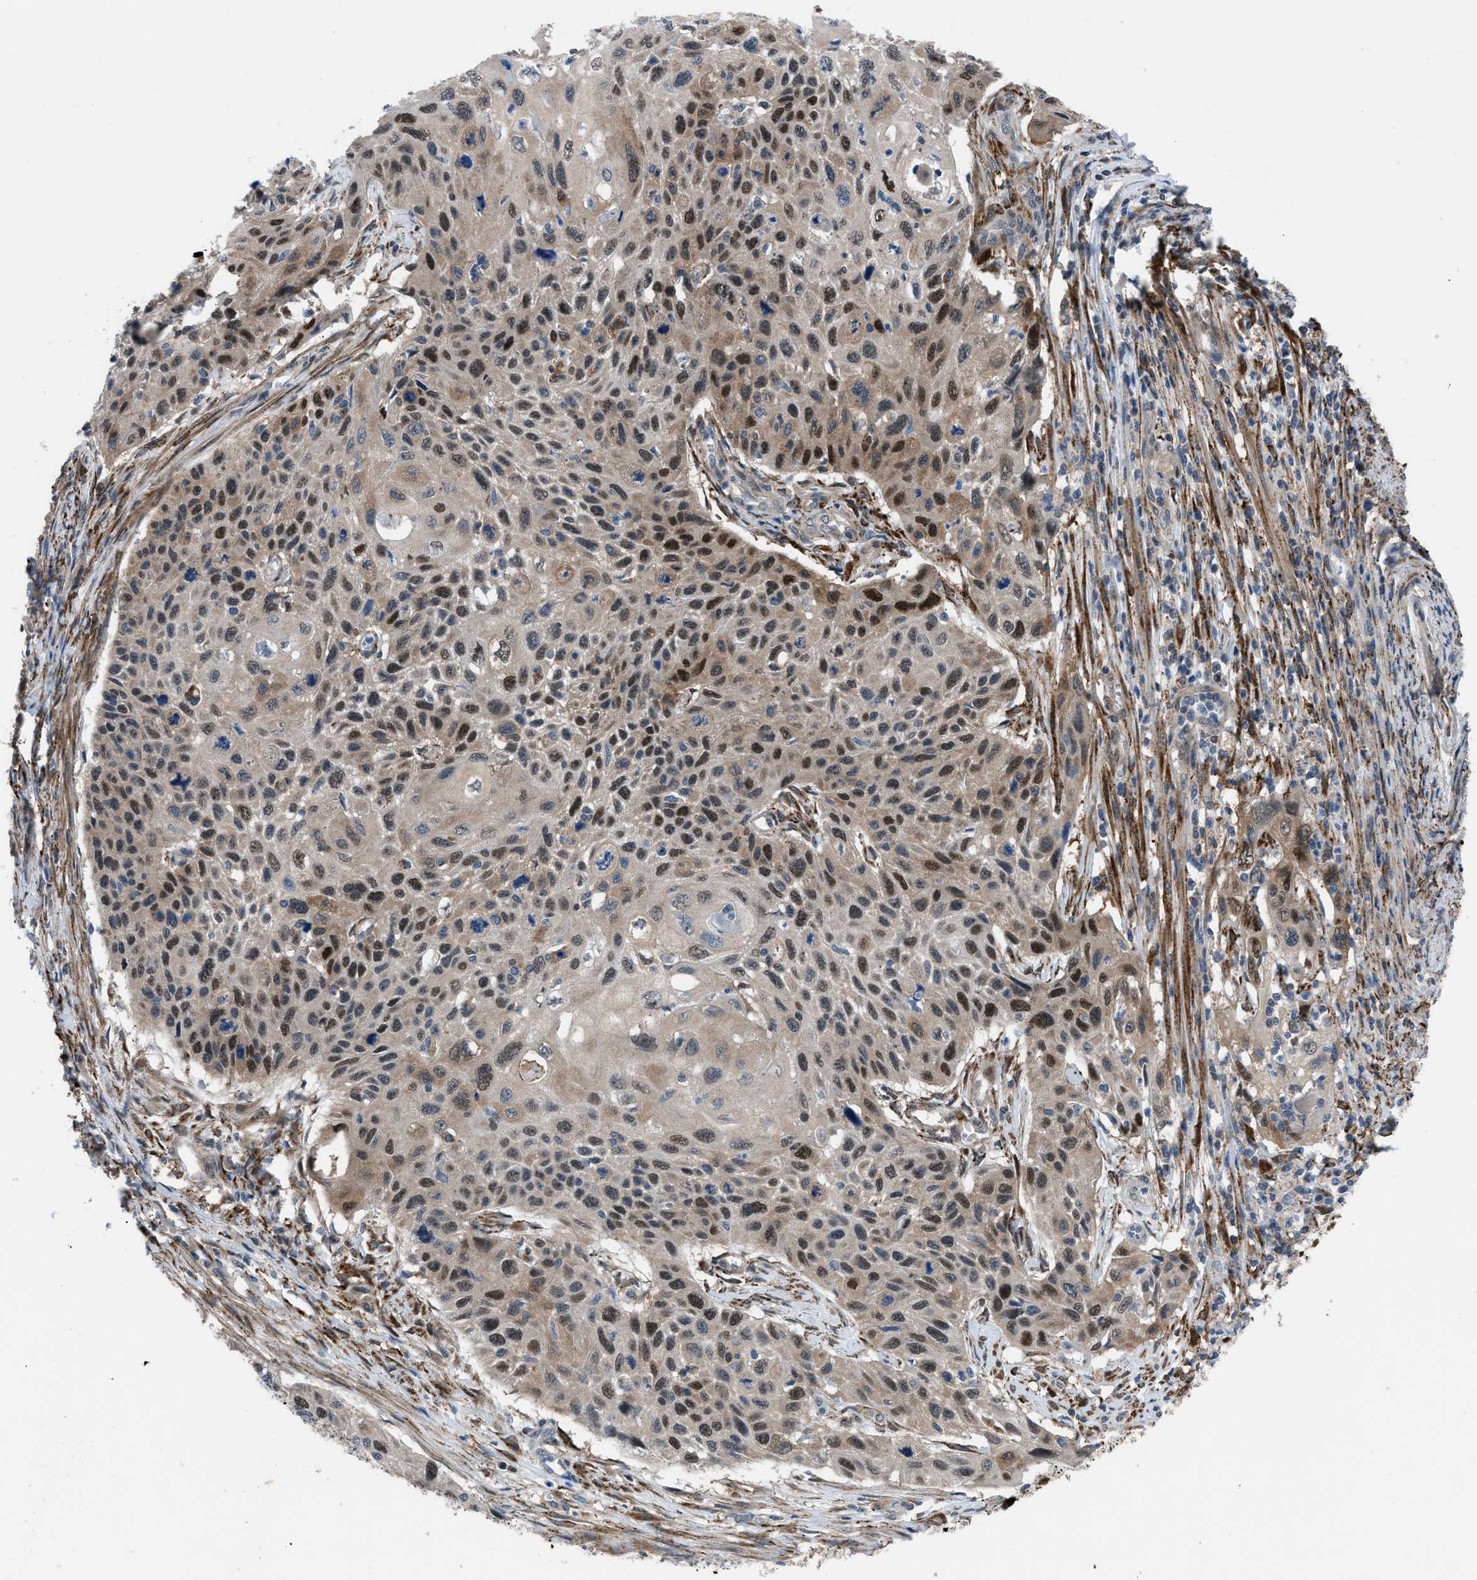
{"staining": {"intensity": "moderate", "quantity": ">75%", "location": "cytoplasmic/membranous,nuclear"}, "tissue": "cervical cancer", "cell_type": "Tumor cells", "image_type": "cancer", "snomed": [{"axis": "morphology", "description": "Squamous cell carcinoma, NOS"}, {"axis": "topography", "description": "Cervix"}], "caption": "This is an image of immunohistochemistry staining of squamous cell carcinoma (cervical), which shows moderate expression in the cytoplasmic/membranous and nuclear of tumor cells.", "gene": "TMEM45B", "patient": {"sex": "female", "age": 70}}